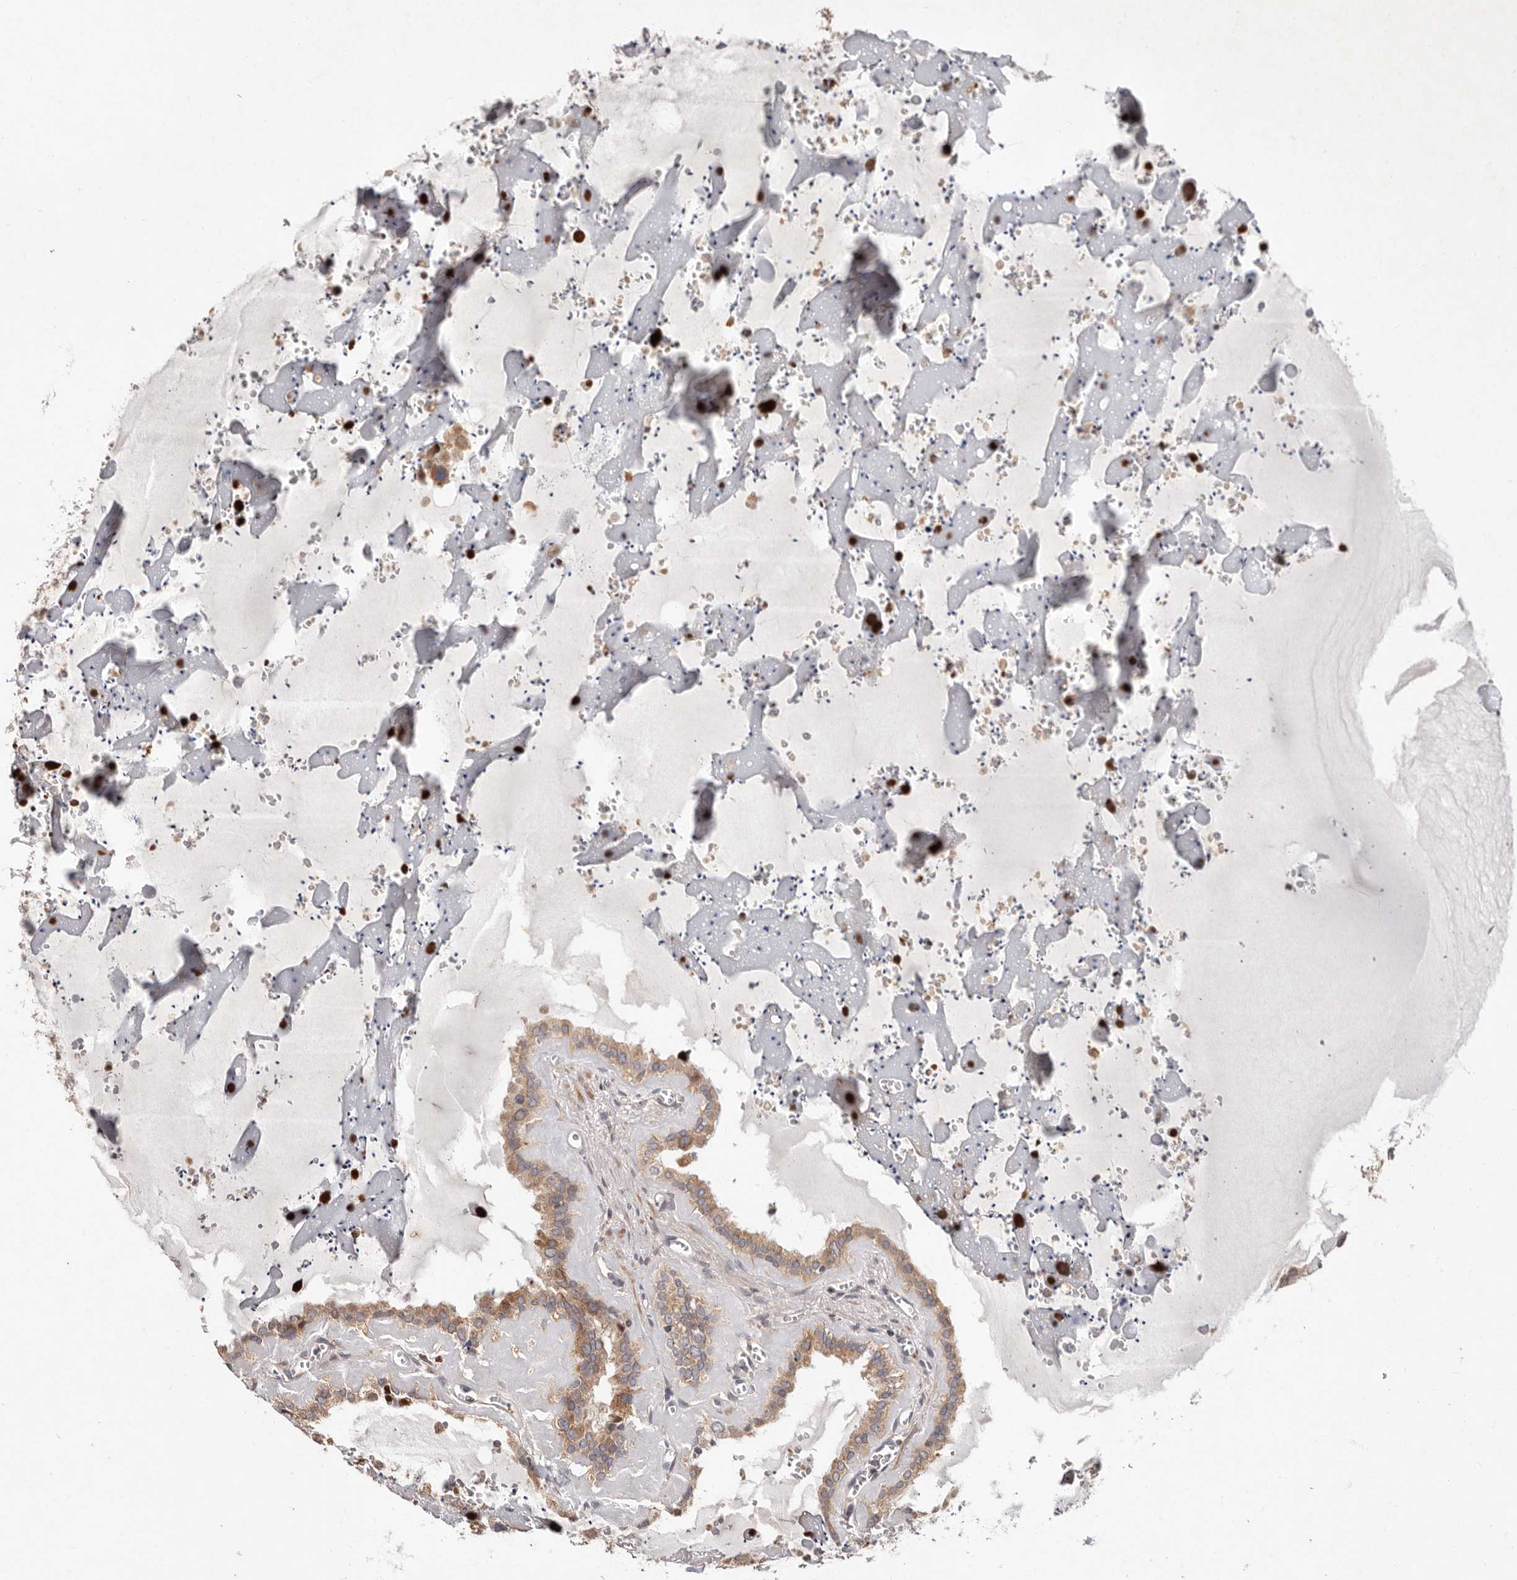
{"staining": {"intensity": "moderate", "quantity": ">75%", "location": "cytoplasmic/membranous"}, "tissue": "seminal vesicle", "cell_type": "Glandular cells", "image_type": "normal", "snomed": [{"axis": "morphology", "description": "Normal tissue, NOS"}, {"axis": "topography", "description": "Prostate"}, {"axis": "topography", "description": "Seminal veicle"}], "caption": "Immunohistochemistry (DAB) staining of normal human seminal vesicle shows moderate cytoplasmic/membranous protein staining in approximately >75% of glandular cells.", "gene": "USP33", "patient": {"sex": "male", "age": 59}}